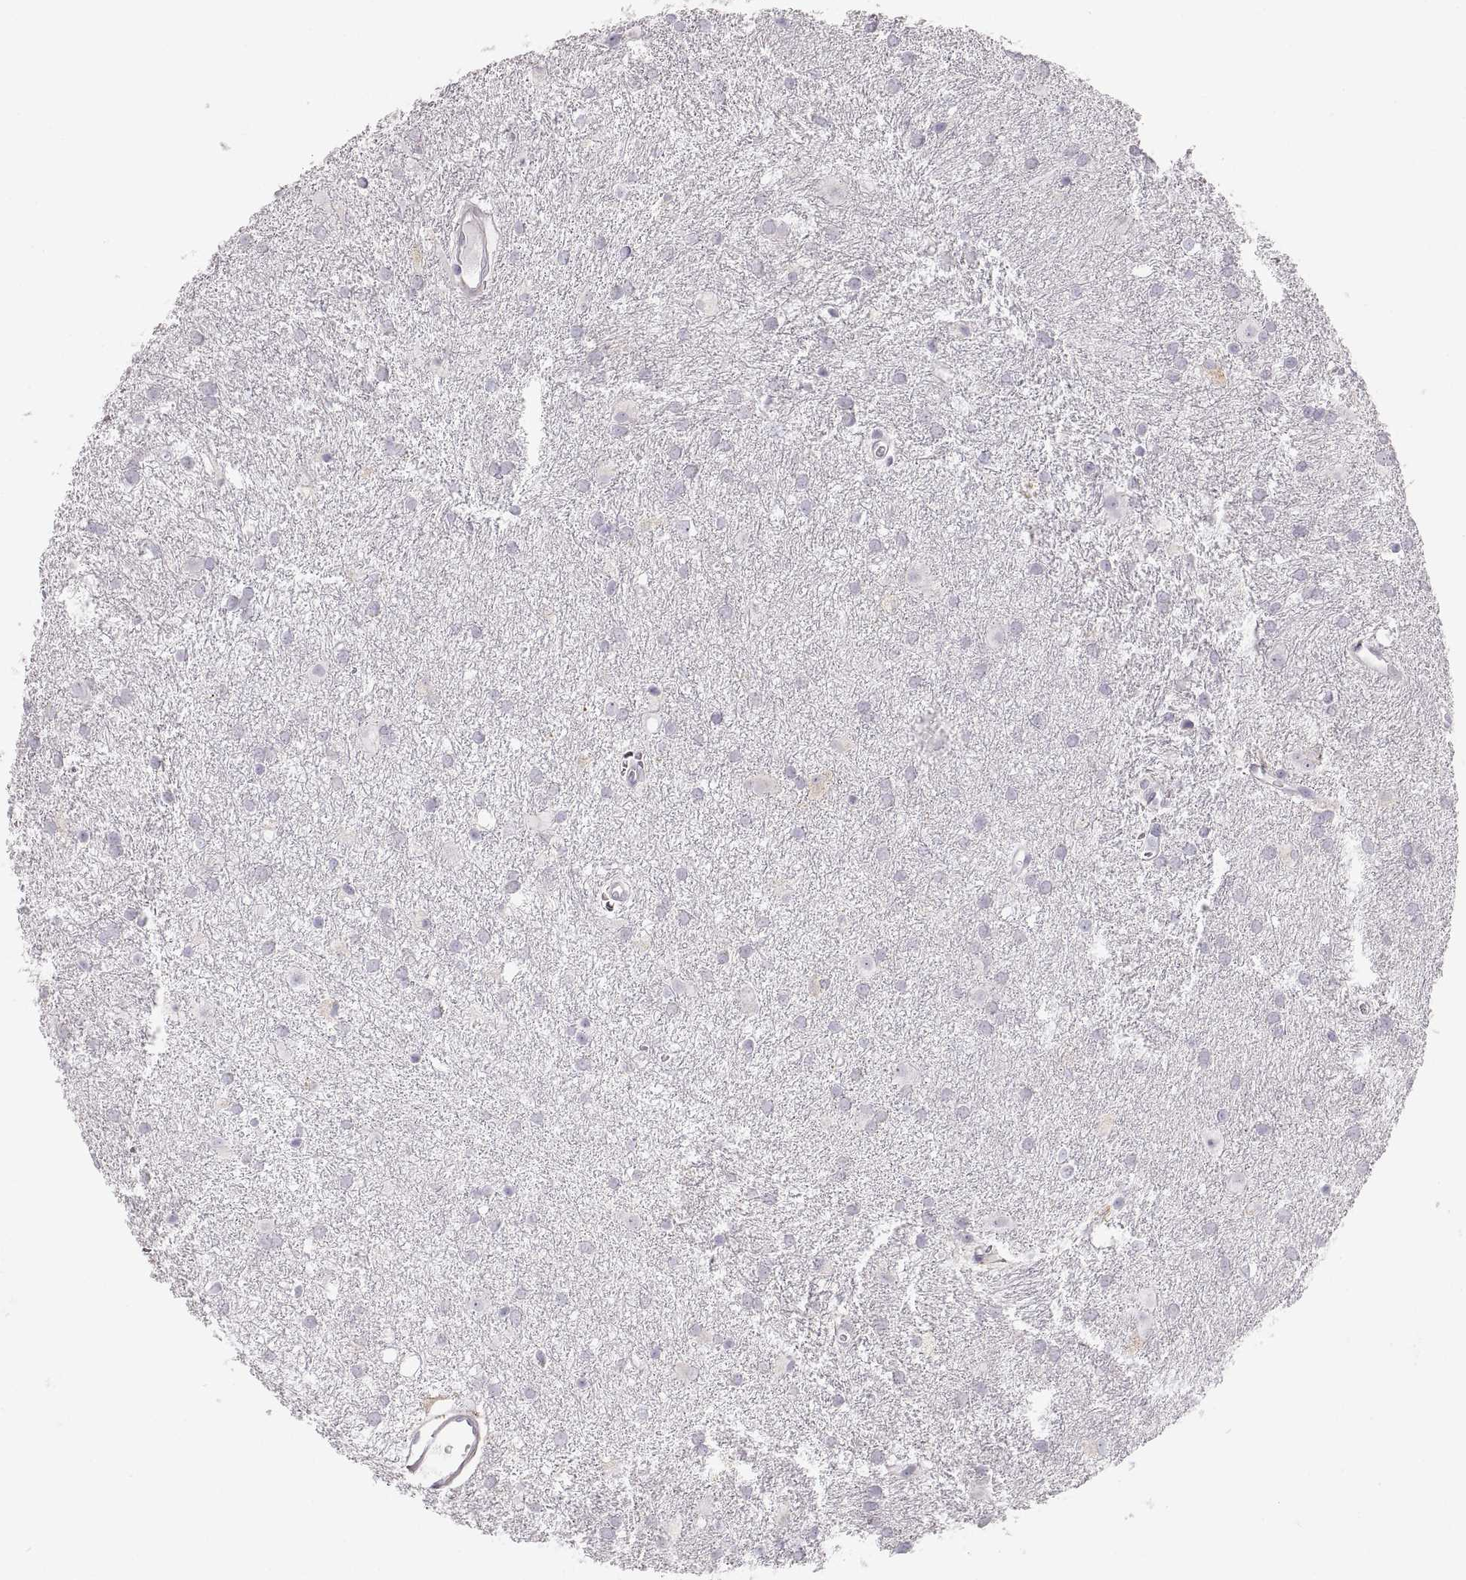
{"staining": {"intensity": "negative", "quantity": "none", "location": "none"}, "tissue": "glioma", "cell_type": "Tumor cells", "image_type": "cancer", "snomed": [{"axis": "morphology", "description": "Glioma, malignant, Low grade"}, {"axis": "topography", "description": "Brain"}], "caption": "A photomicrograph of human glioma is negative for staining in tumor cells. Nuclei are stained in blue.", "gene": "COL9A3", "patient": {"sex": "male", "age": 58}}